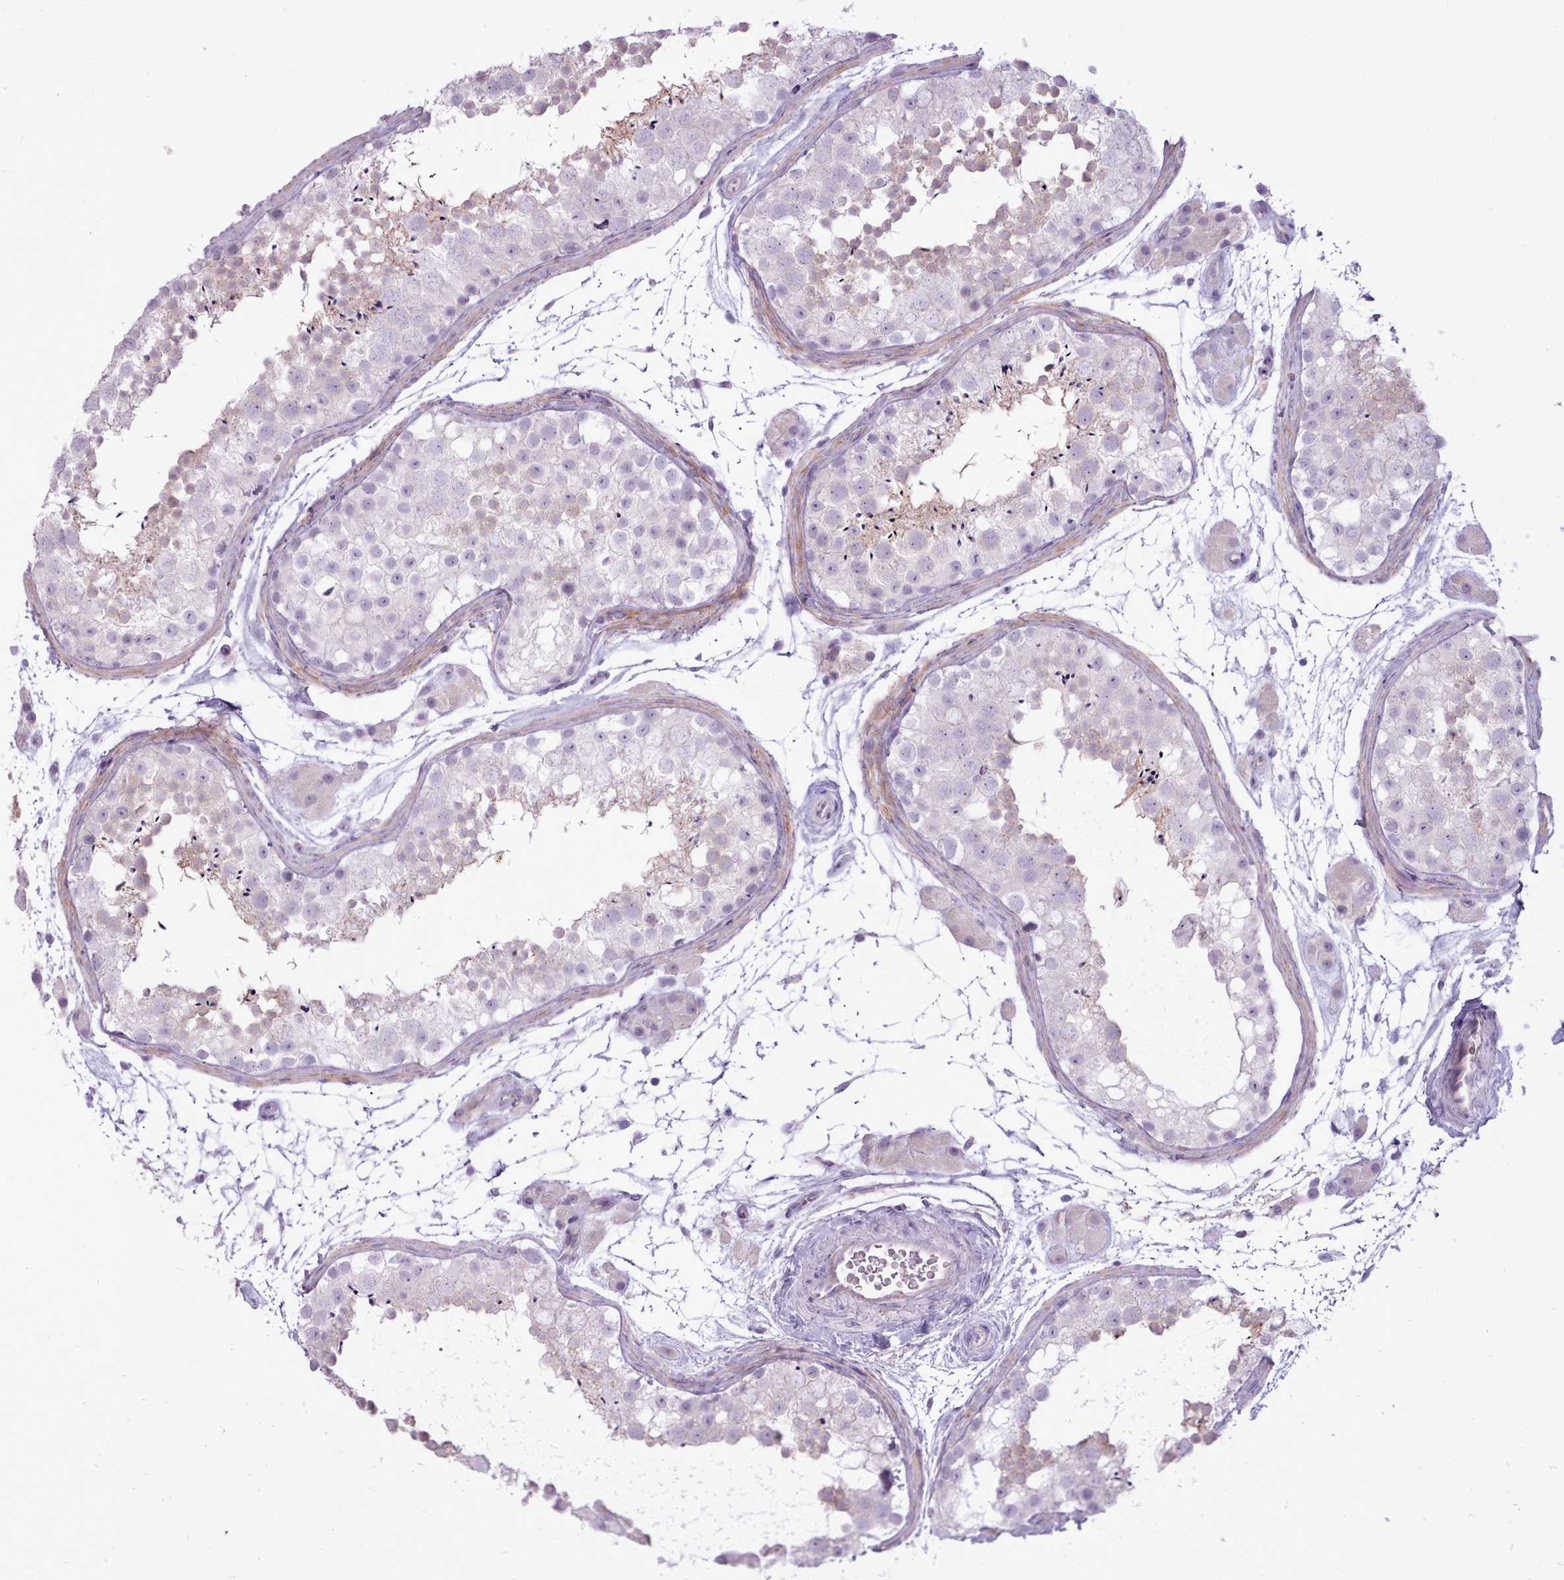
{"staining": {"intensity": "negative", "quantity": "none", "location": "none"}, "tissue": "testis", "cell_type": "Cells in seminiferous ducts", "image_type": "normal", "snomed": [{"axis": "morphology", "description": "Normal tissue, NOS"}, {"axis": "topography", "description": "Testis"}], "caption": "This histopathology image is of normal testis stained with IHC to label a protein in brown with the nuclei are counter-stained blue. There is no expression in cells in seminiferous ducts. The staining is performed using DAB brown chromogen with nuclei counter-stained in using hematoxylin.", "gene": "ATRAID", "patient": {"sex": "male", "age": 41}}